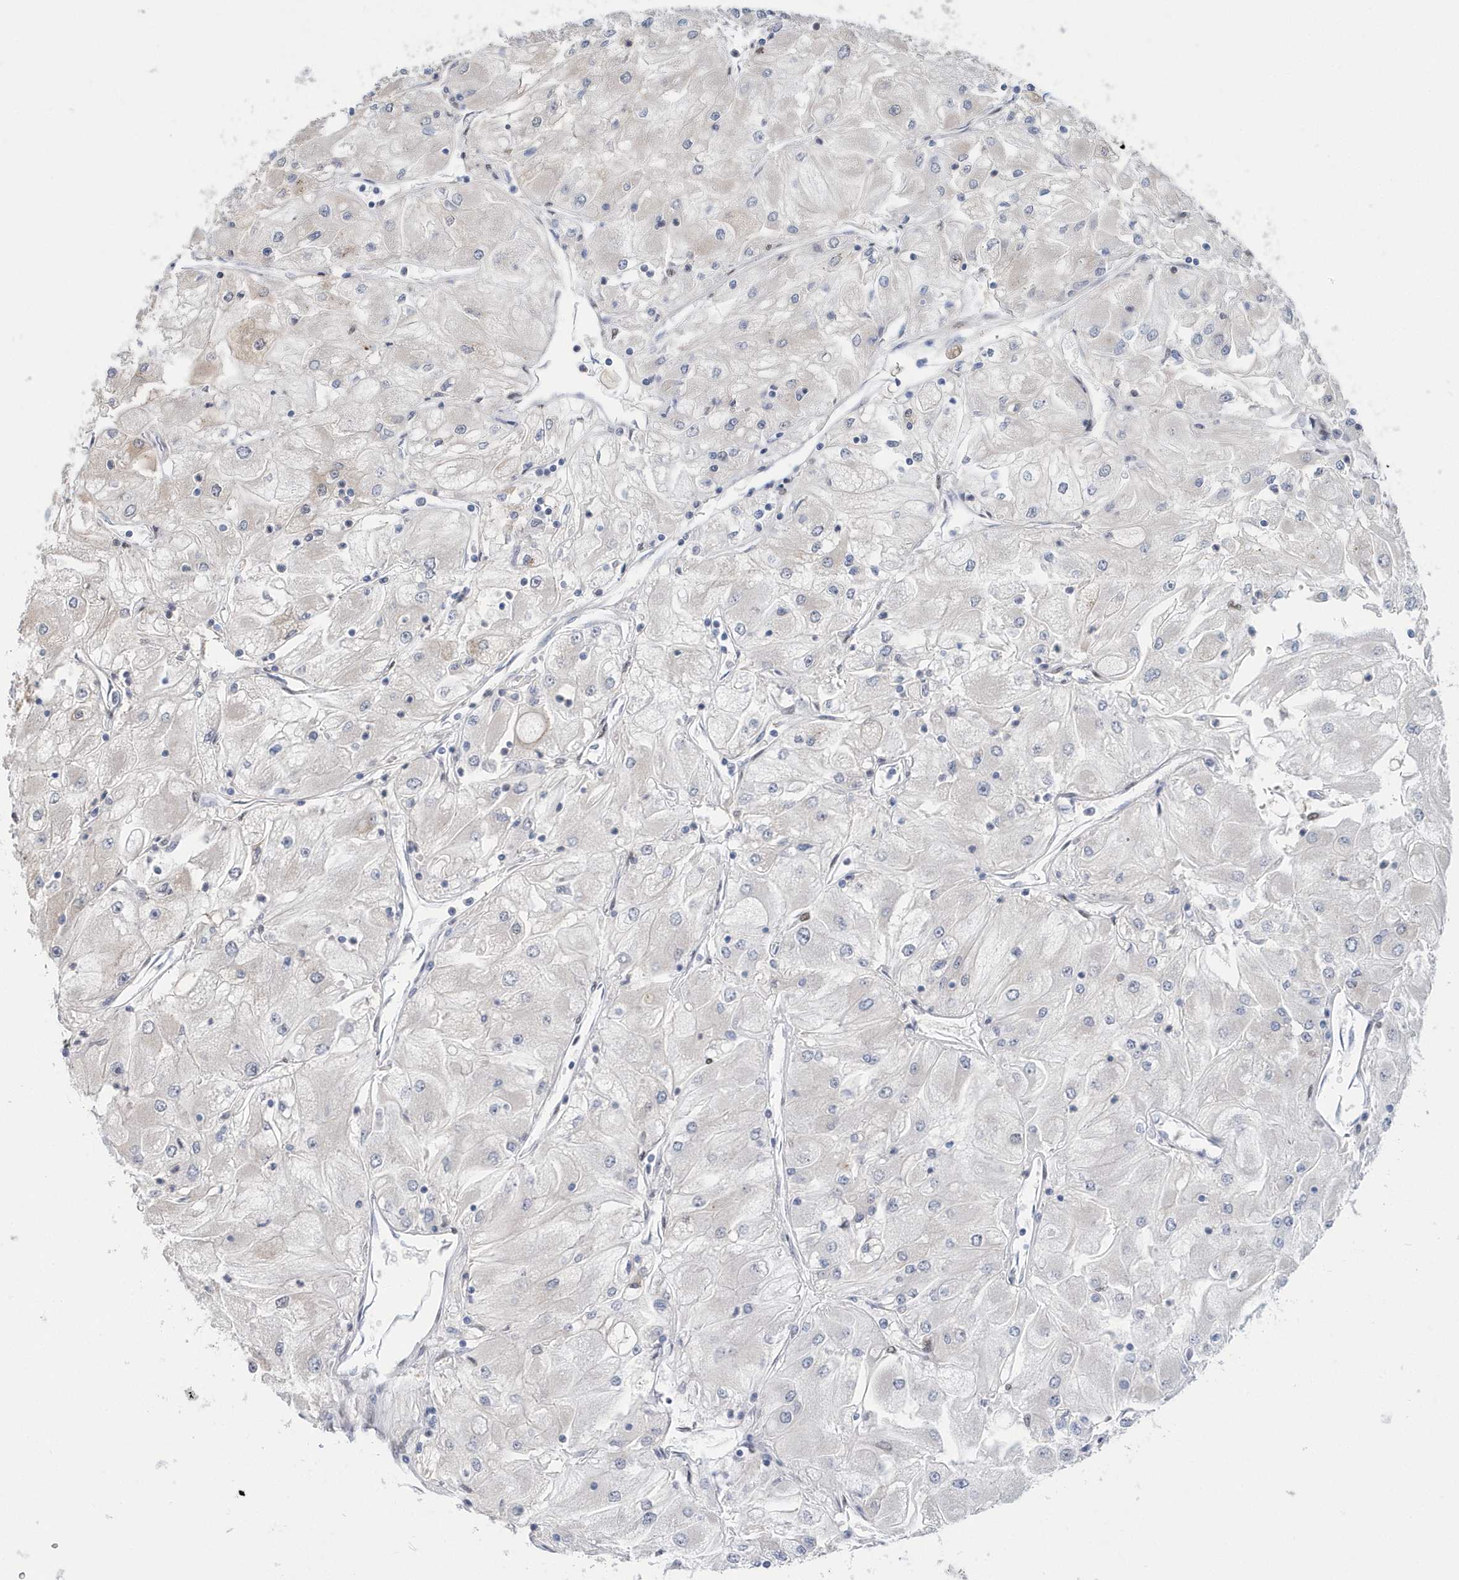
{"staining": {"intensity": "negative", "quantity": "none", "location": "none"}, "tissue": "renal cancer", "cell_type": "Tumor cells", "image_type": "cancer", "snomed": [{"axis": "morphology", "description": "Adenocarcinoma, NOS"}, {"axis": "topography", "description": "Kidney"}], "caption": "An image of renal cancer stained for a protein shows no brown staining in tumor cells.", "gene": "MACROH2A2", "patient": {"sex": "male", "age": 80}}